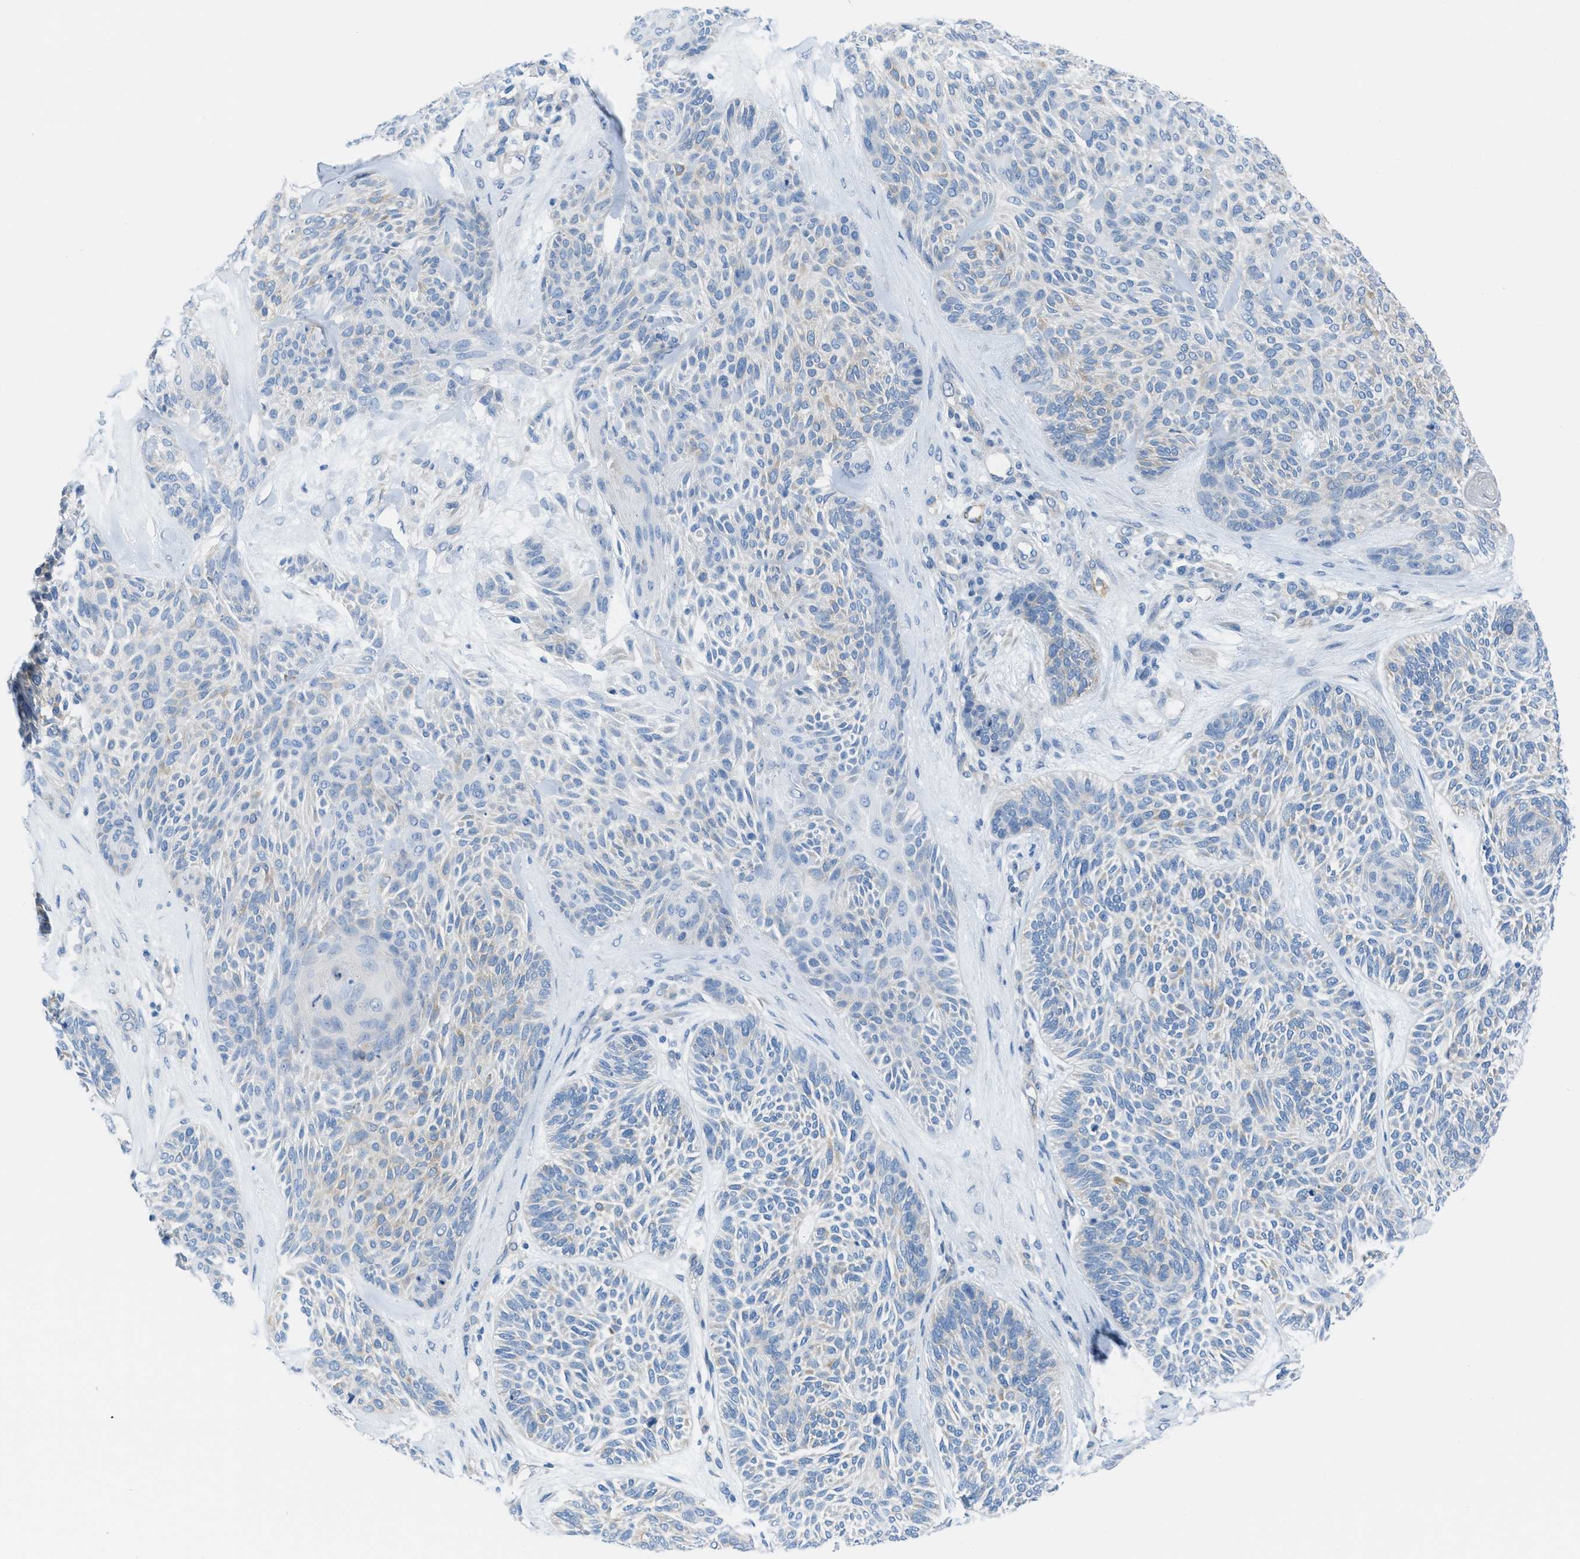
{"staining": {"intensity": "weak", "quantity": "<25%", "location": "cytoplasmic/membranous"}, "tissue": "skin cancer", "cell_type": "Tumor cells", "image_type": "cancer", "snomed": [{"axis": "morphology", "description": "Basal cell carcinoma"}, {"axis": "topography", "description": "Skin"}], "caption": "Immunohistochemistry image of neoplastic tissue: human basal cell carcinoma (skin) stained with DAB displays no significant protein positivity in tumor cells.", "gene": "ASGR1", "patient": {"sex": "male", "age": 55}}